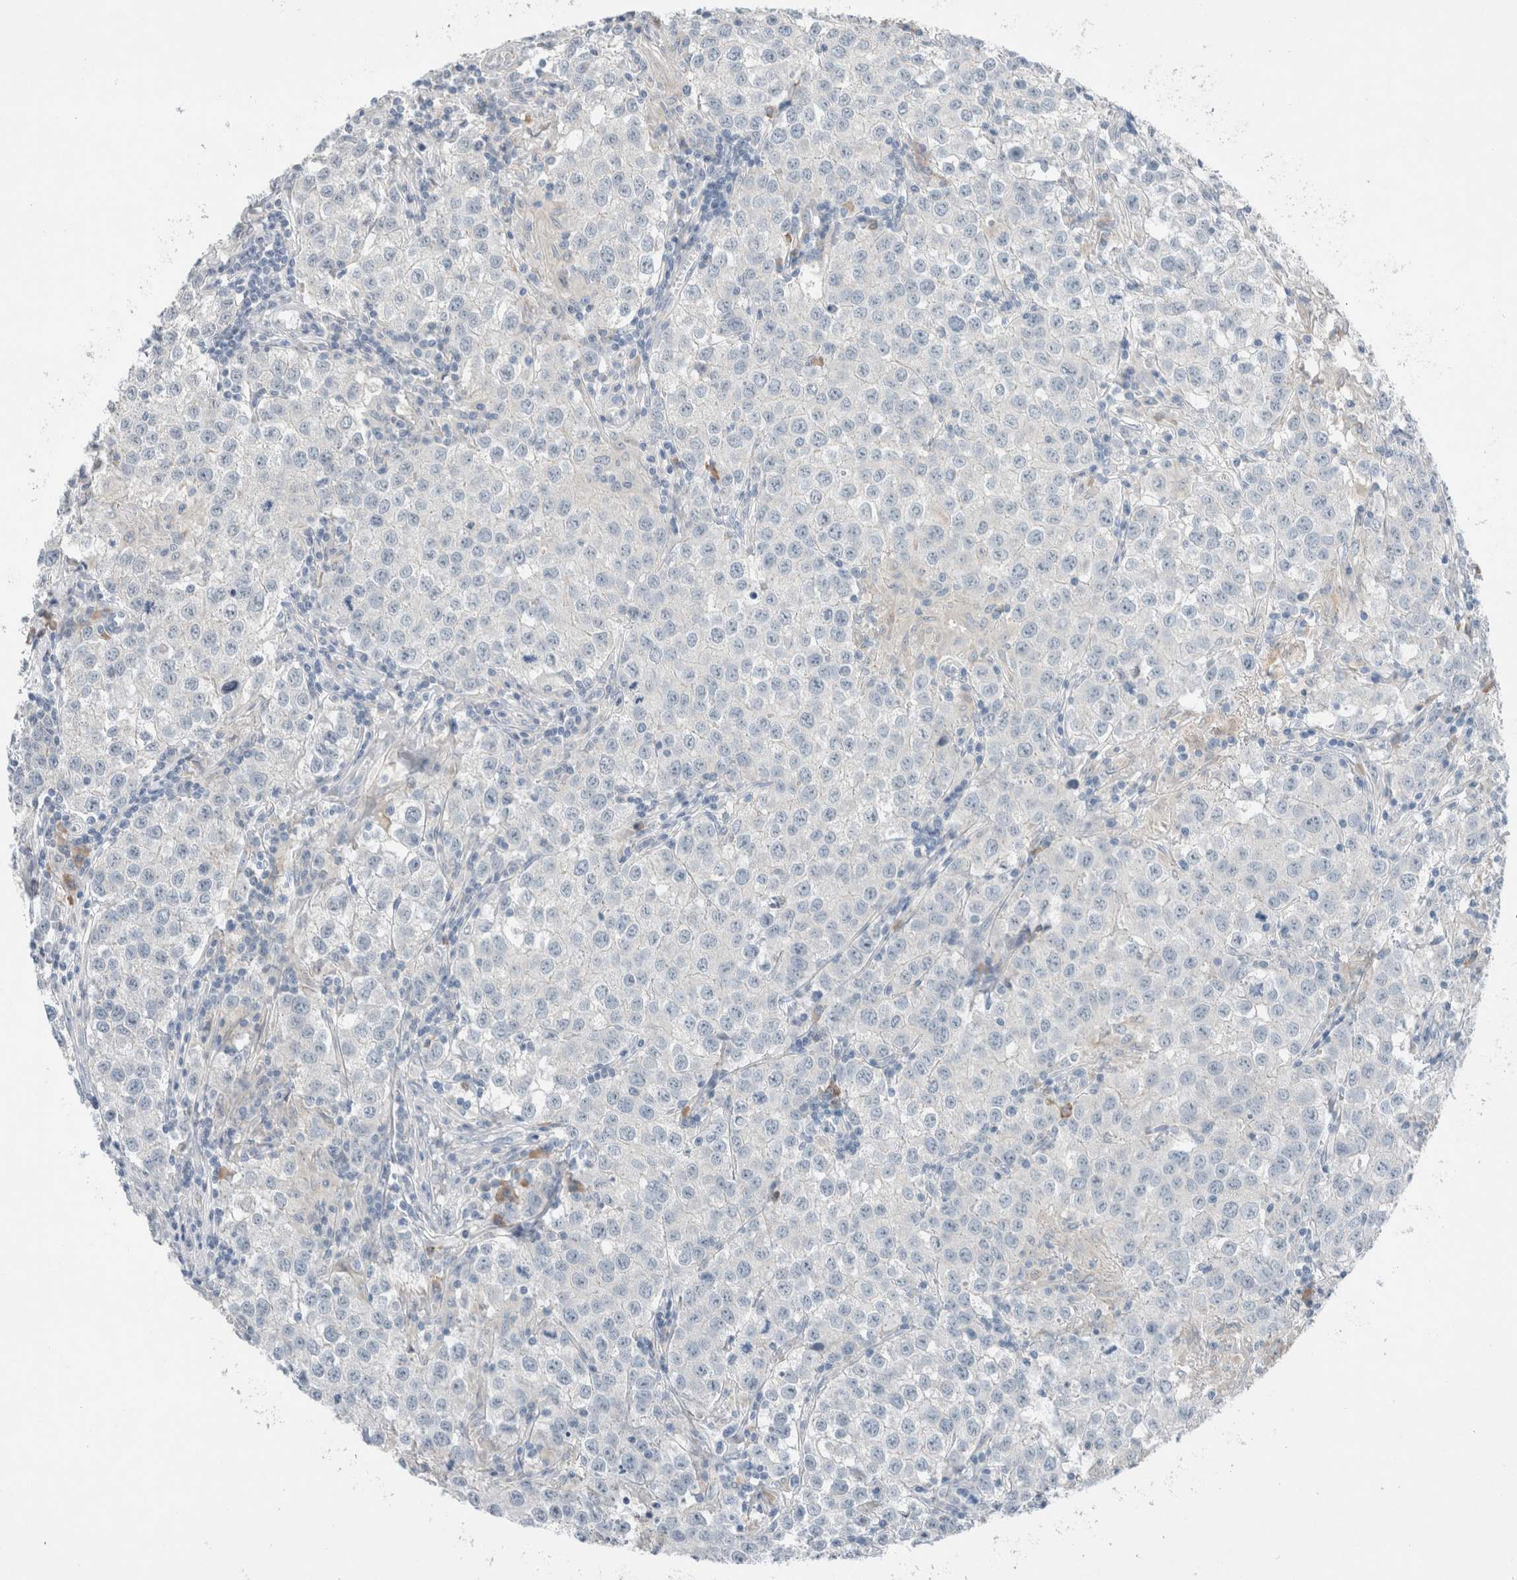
{"staining": {"intensity": "negative", "quantity": "none", "location": "none"}, "tissue": "testis cancer", "cell_type": "Tumor cells", "image_type": "cancer", "snomed": [{"axis": "morphology", "description": "Seminoma, NOS"}, {"axis": "morphology", "description": "Carcinoma, Embryonal, NOS"}, {"axis": "topography", "description": "Testis"}], "caption": "Tumor cells show no significant protein positivity in seminoma (testis).", "gene": "DUOX1", "patient": {"sex": "male", "age": 43}}